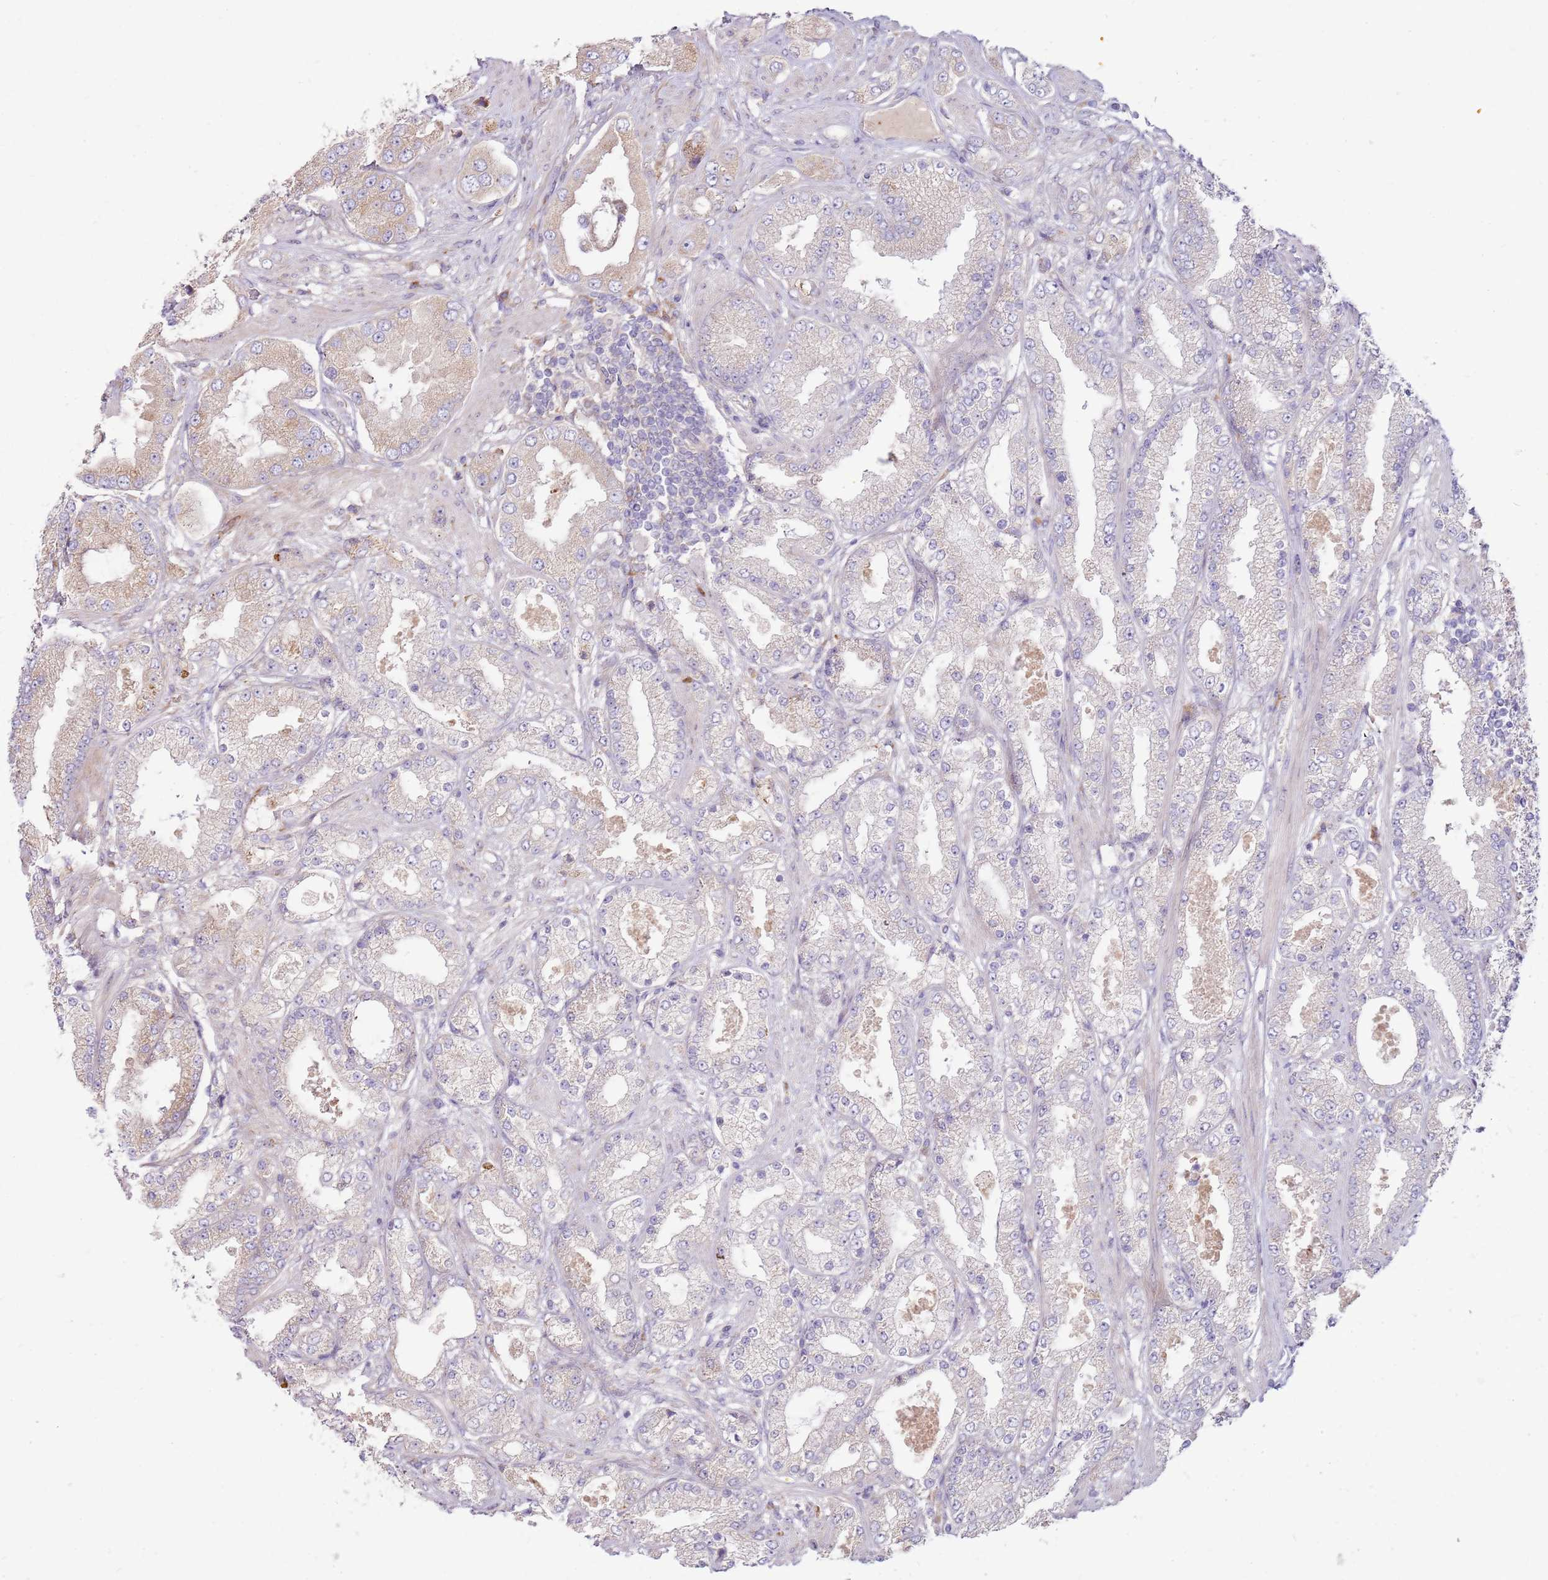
{"staining": {"intensity": "negative", "quantity": "none", "location": "none"}, "tissue": "prostate cancer", "cell_type": "Tumor cells", "image_type": "cancer", "snomed": [{"axis": "morphology", "description": "Adenocarcinoma, High grade"}, {"axis": "topography", "description": "Prostate"}], "caption": "This is an immunohistochemistry (IHC) photomicrograph of prostate cancer (high-grade adenocarcinoma). There is no positivity in tumor cells.", "gene": "EMC1", "patient": {"sex": "male", "age": 68}}